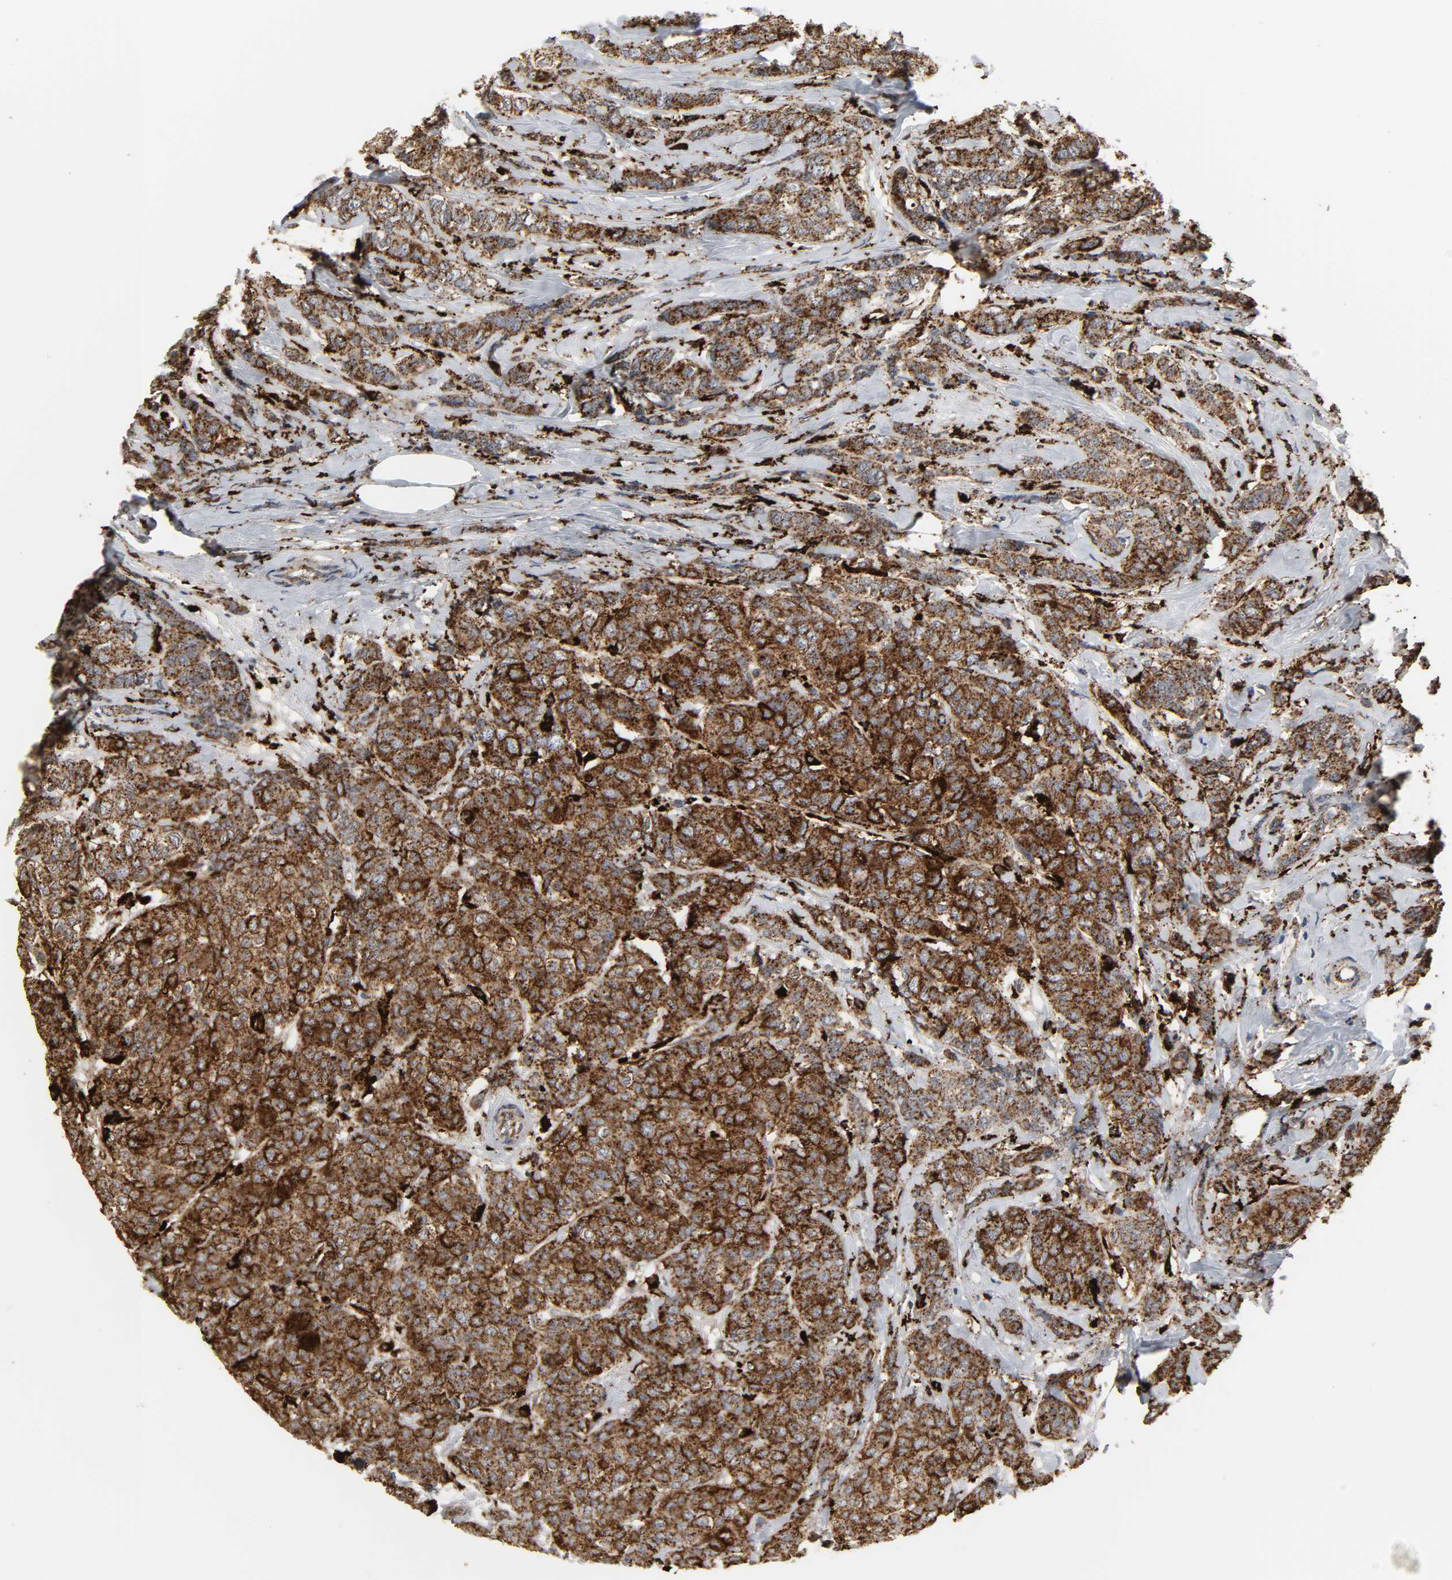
{"staining": {"intensity": "strong", "quantity": ">75%", "location": "cytoplasmic/membranous"}, "tissue": "breast cancer", "cell_type": "Tumor cells", "image_type": "cancer", "snomed": [{"axis": "morphology", "description": "Lobular carcinoma"}, {"axis": "topography", "description": "Breast"}], "caption": "Lobular carcinoma (breast) was stained to show a protein in brown. There is high levels of strong cytoplasmic/membranous staining in about >75% of tumor cells.", "gene": "PSAP", "patient": {"sex": "female", "age": 60}}